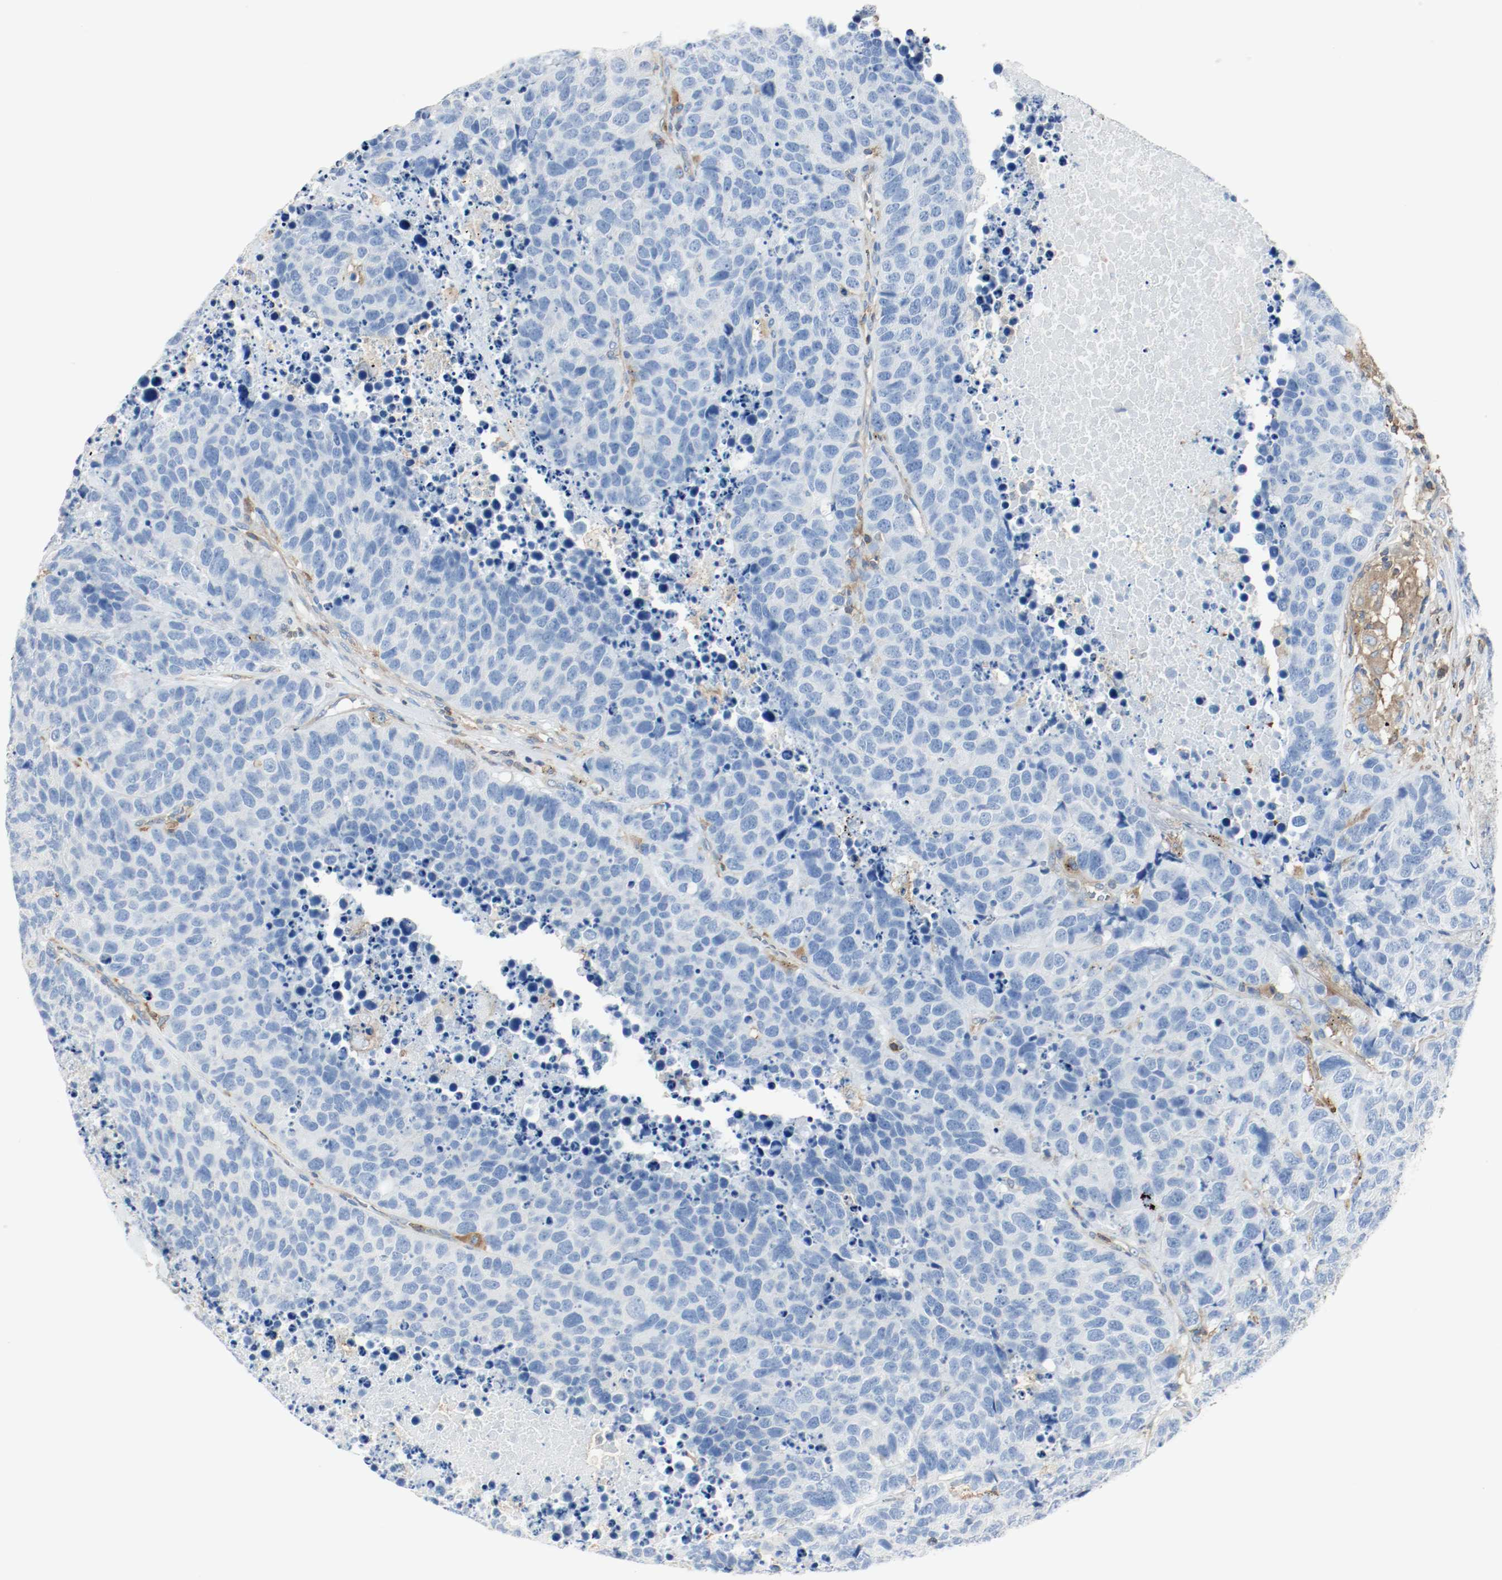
{"staining": {"intensity": "negative", "quantity": "none", "location": "none"}, "tissue": "carcinoid", "cell_type": "Tumor cells", "image_type": "cancer", "snomed": [{"axis": "morphology", "description": "Carcinoid, malignant, NOS"}, {"axis": "topography", "description": "Lung"}], "caption": "Immunohistochemistry image of neoplastic tissue: carcinoid stained with DAB (3,3'-diaminobenzidine) shows no significant protein expression in tumor cells.", "gene": "ARPC1B", "patient": {"sex": "male", "age": 60}}